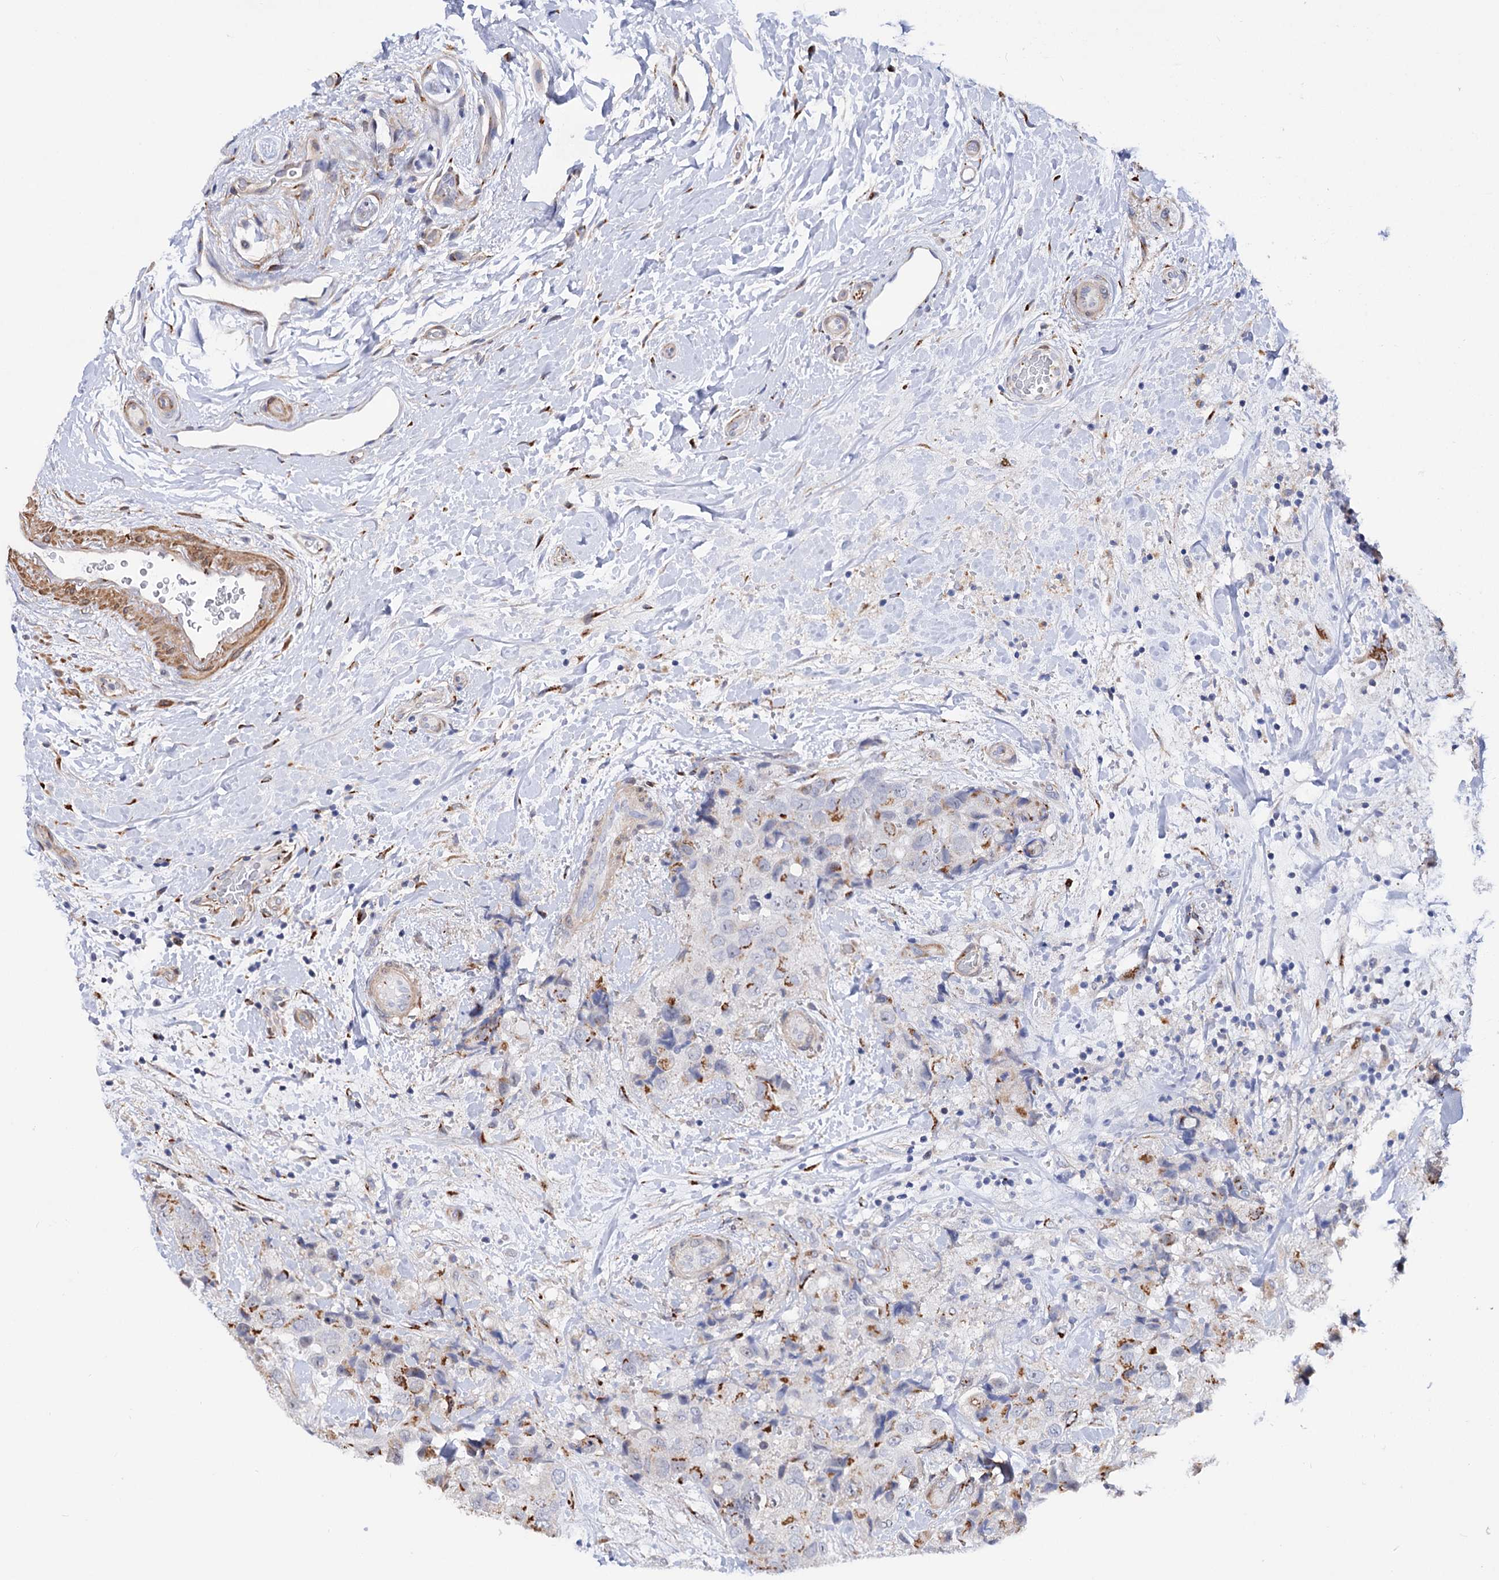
{"staining": {"intensity": "moderate", "quantity": "25%-75%", "location": "cytoplasmic/membranous"}, "tissue": "breast cancer", "cell_type": "Tumor cells", "image_type": "cancer", "snomed": [{"axis": "morphology", "description": "Duct carcinoma"}, {"axis": "topography", "description": "Breast"}], "caption": "IHC micrograph of breast cancer stained for a protein (brown), which exhibits medium levels of moderate cytoplasmic/membranous positivity in approximately 25%-75% of tumor cells.", "gene": "C11orf96", "patient": {"sex": "female", "age": 62}}